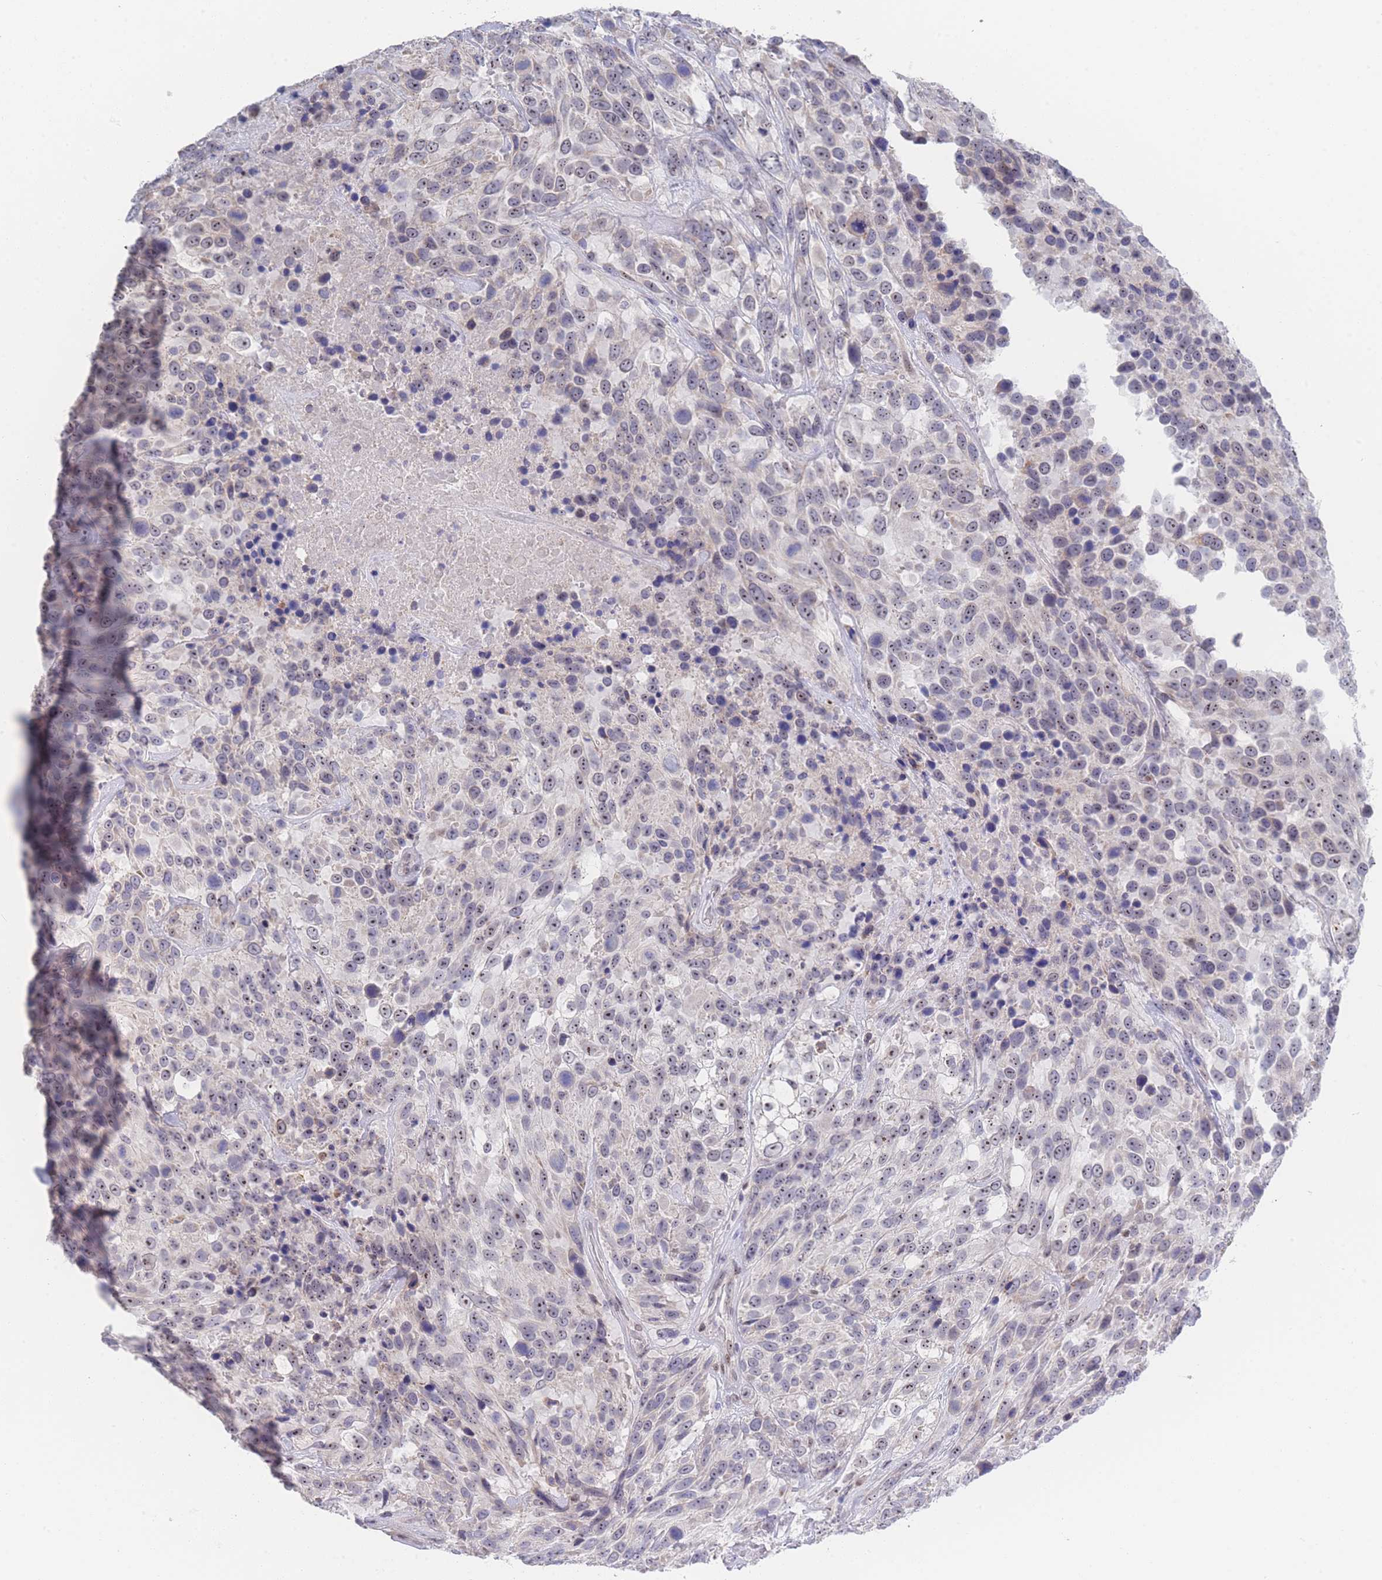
{"staining": {"intensity": "weak", "quantity": "25%-75%", "location": "nuclear"}, "tissue": "urothelial cancer", "cell_type": "Tumor cells", "image_type": "cancer", "snomed": [{"axis": "morphology", "description": "Urothelial carcinoma, High grade"}, {"axis": "topography", "description": "Urinary bladder"}], "caption": "A low amount of weak nuclear staining is seen in approximately 25%-75% of tumor cells in urothelial carcinoma (high-grade) tissue.", "gene": "ZNF142", "patient": {"sex": "male", "age": 56}}